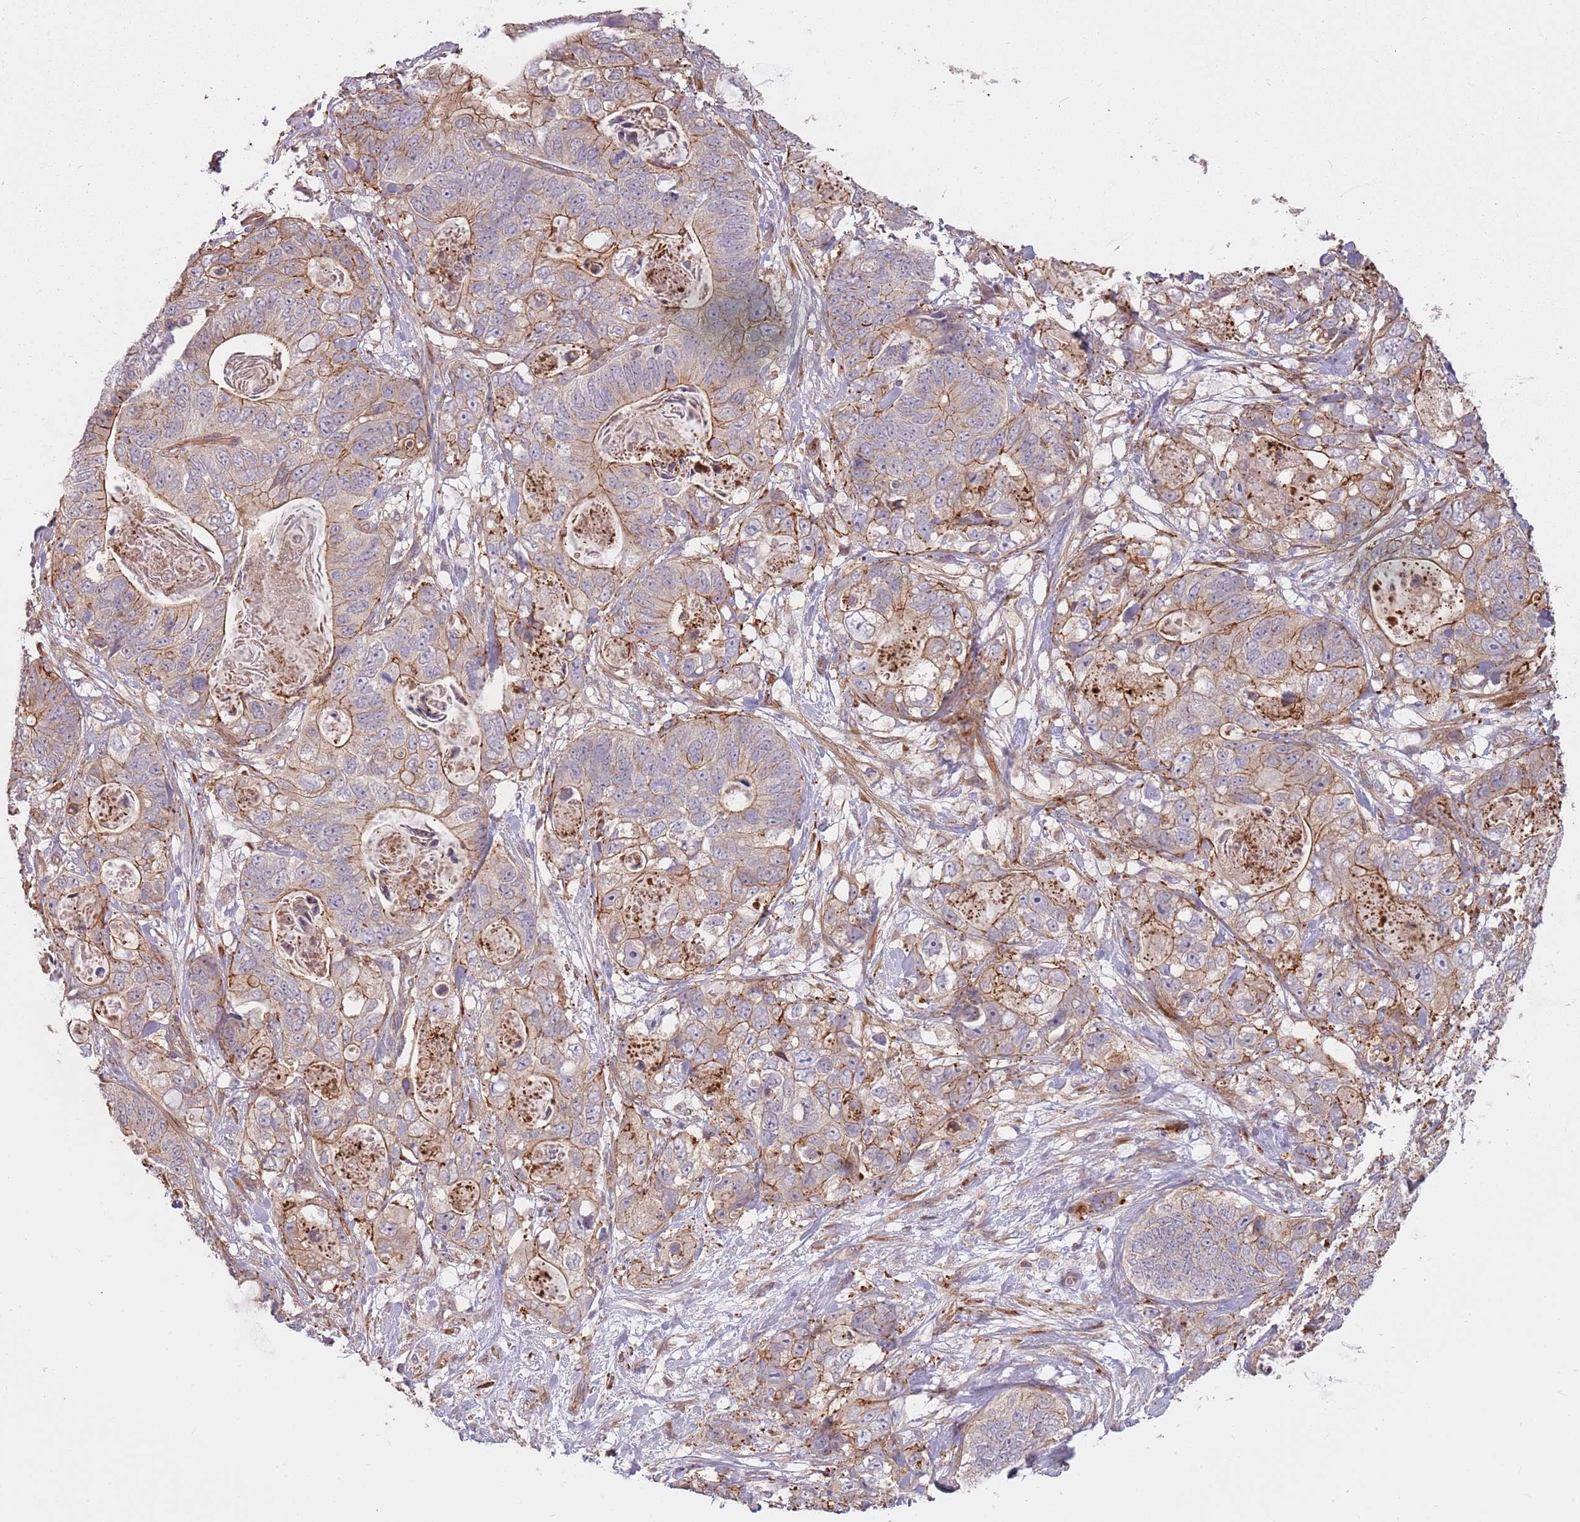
{"staining": {"intensity": "moderate", "quantity": "25%-75%", "location": "cytoplasmic/membranous"}, "tissue": "stomach cancer", "cell_type": "Tumor cells", "image_type": "cancer", "snomed": [{"axis": "morphology", "description": "Normal tissue, NOS"}, {"axis": "morphology", "description": "Adenocarcinoma, NOS"}, {"axis": "topography", "description": "Stomach"}], "caption": "Stomach cancer stained with a protein marker exhibits moderate staining in tumor cells.", "gene": "PPP1R14C", "patient": {"sex": "female", "age": 89}}